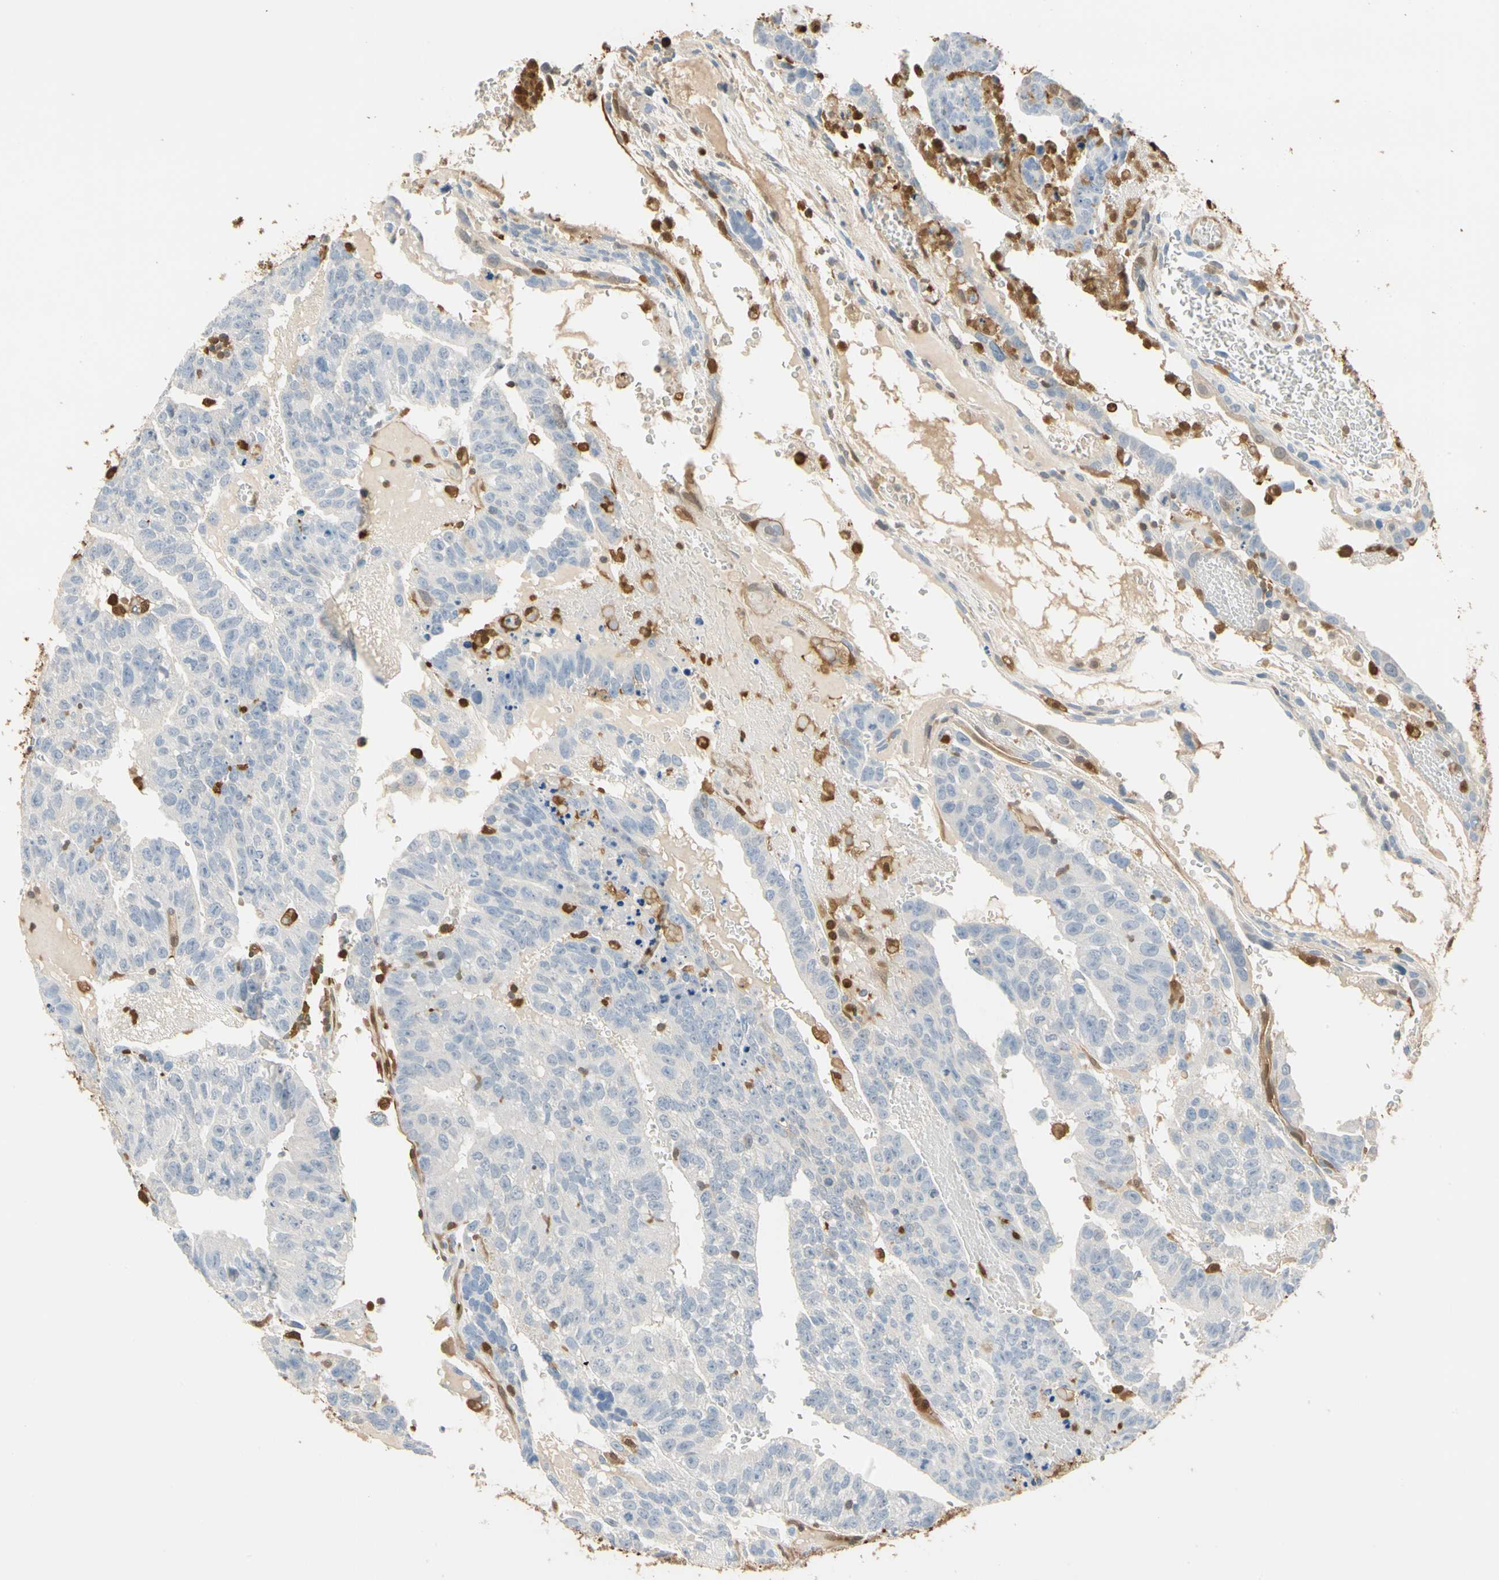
{"staining": {"intensity": "negative", "quantity": "none", "location": "none"}, "tissue": "testis cancer", "cell_type": "Tumor cells", "image_type": "cancer", "snomed": [{"axis": "morphology", "description": "Seminoma, NOS"}, {"axis": "morphology", "description": "Carcinoma, Embryonal, NOS"}, {"axis": "topography", "description": "Testis"}], "caption": "A high-resolution image shows immunohistochemistry (IHC) staining of testis embryonal carcinoma, which exhibits no significant staining in tumor cells.", "gene": "S100A6", "patient": {"sex": "male", "age": 52}}